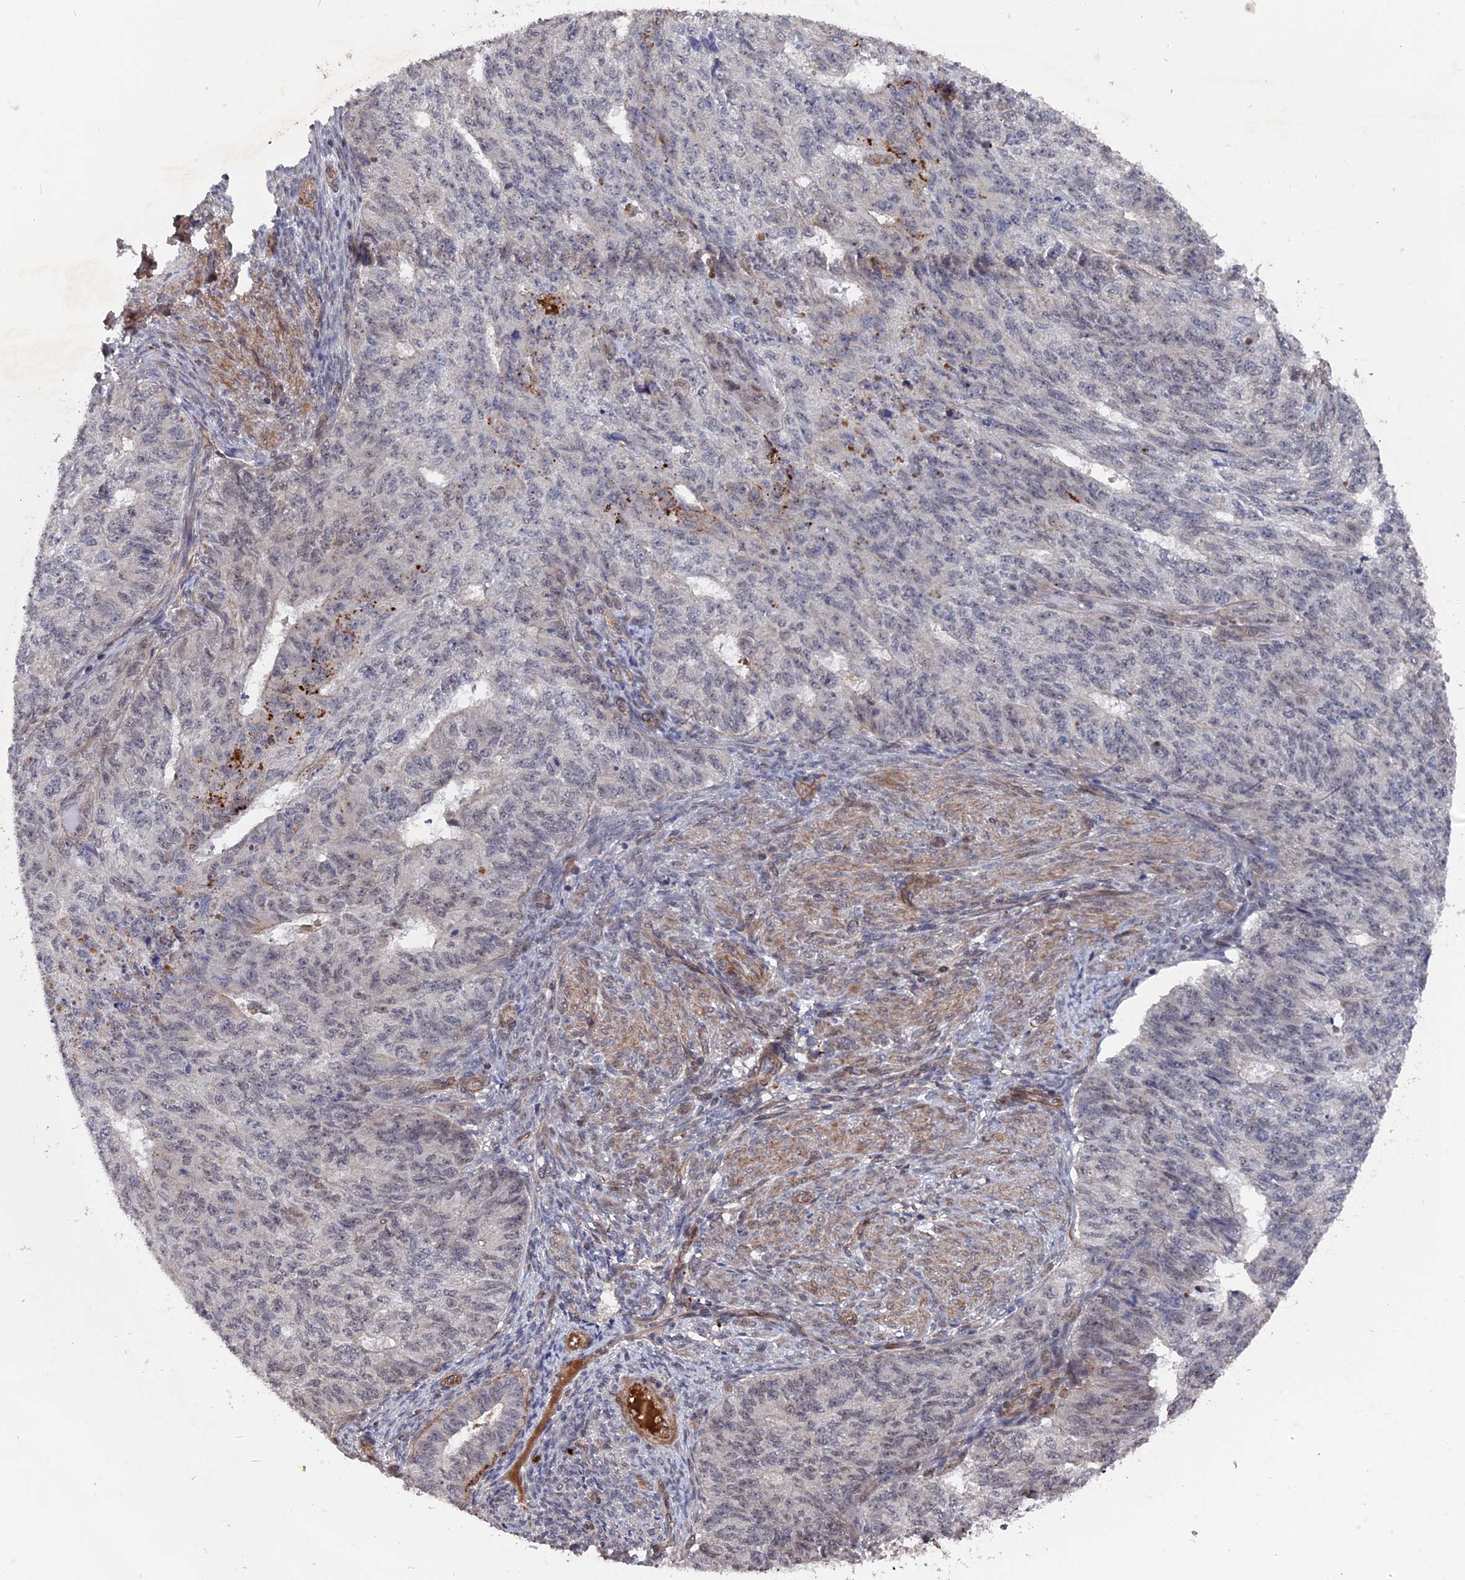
{"staining": {"intensity": "negative", "quantity": "none", "location": "none"}, "tissue": "endometrial cancer", "cell_type": "Tumor cells", "image_type": "cancer", "snomed": [{"axis": "morphology", "description": "Adenocarcinoma, NOS"}, {"axis": "topography", "description": "Endometrium"}], "caption": "Human endometrial cancer stained for a protein using IHC displays no positivity in tumor cells.", "gene": "NOSIP", "patient": {"sex": "female", "age": 32}}